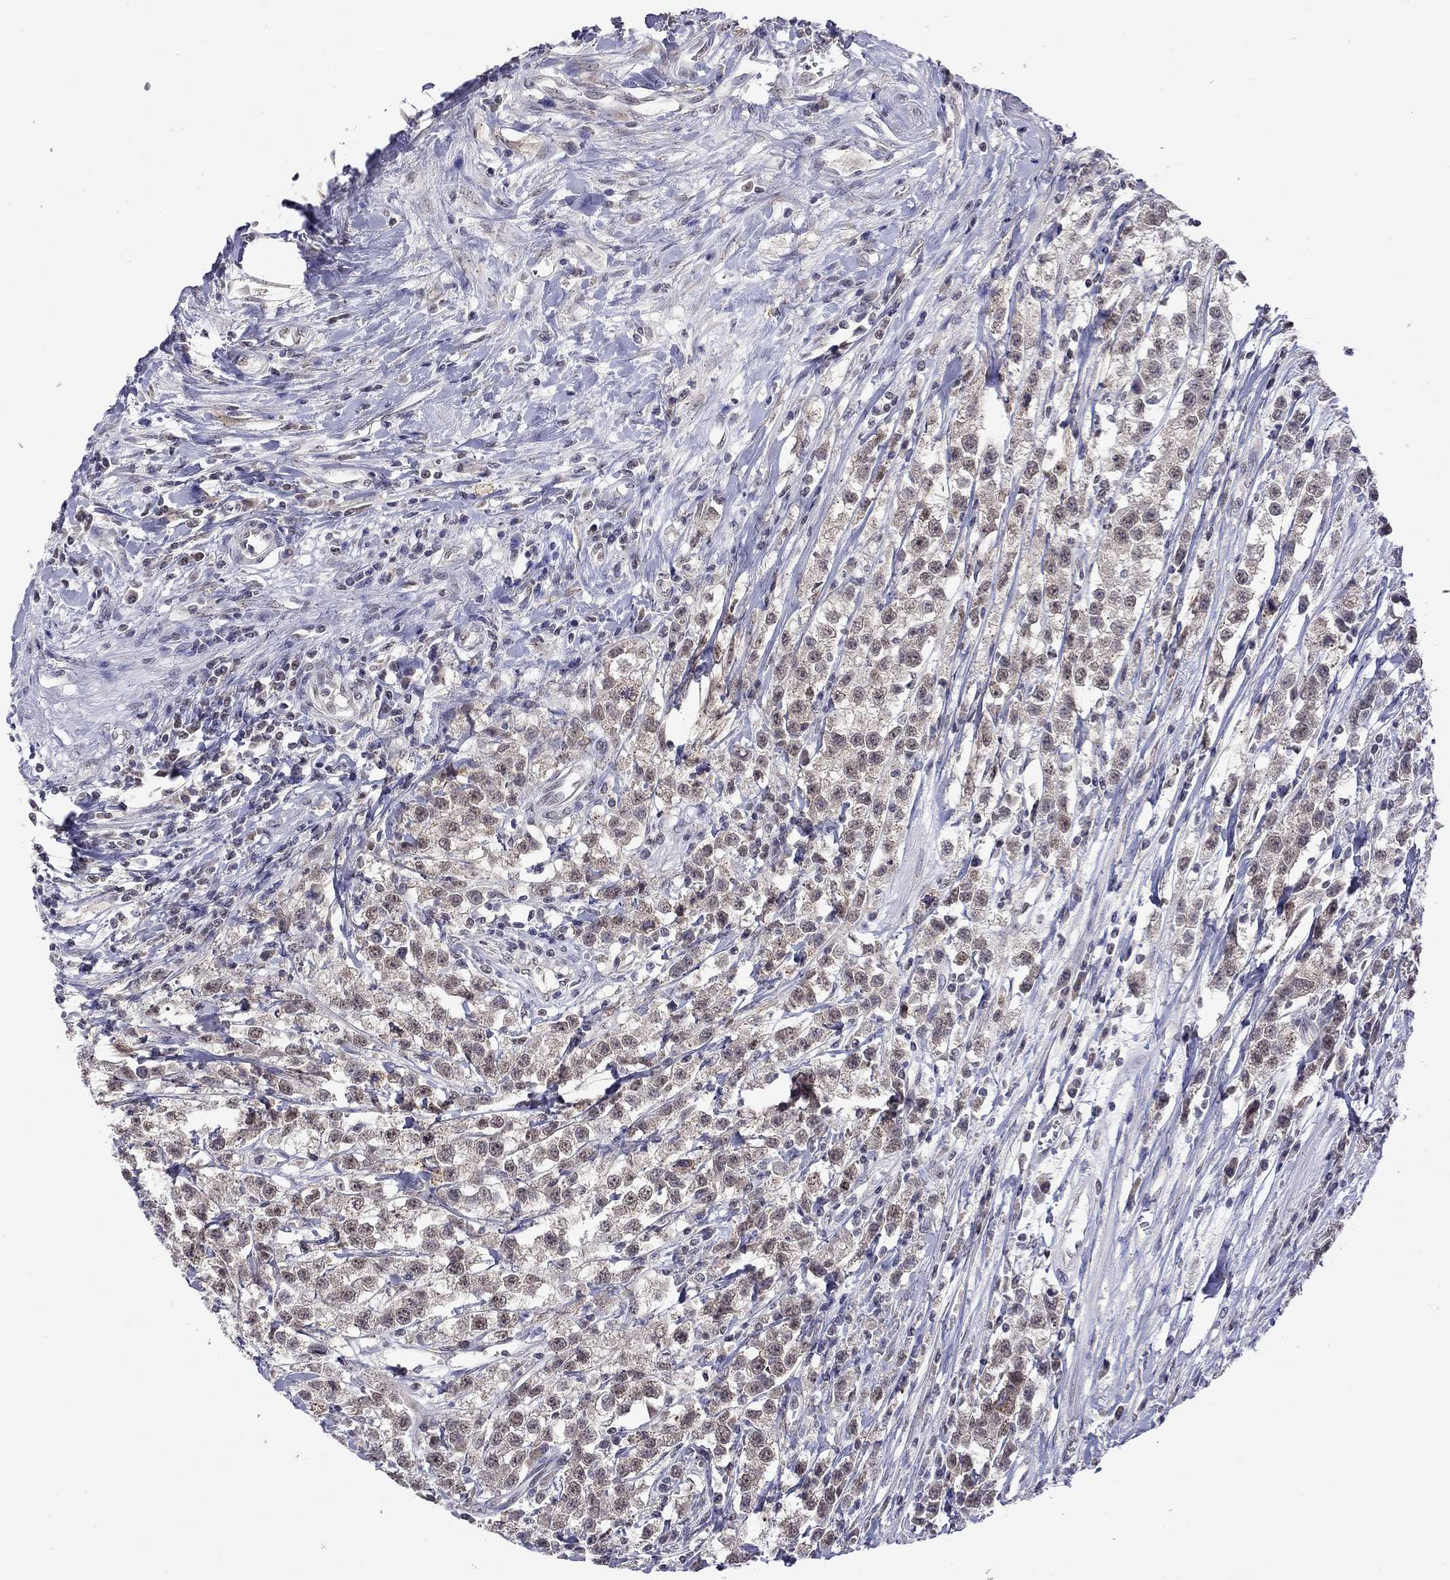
{"staining": {"intensity": "negative", "quantity": "none", "location": "none"}, "tissue": "testis cancer", "cell_type": "Tumor cells", "image_type": "cancer", "snomed": [{"axis": "morphology", "description": "Seminoma, NOS"}, {"axis": "topography", "description": "Testis"}], "caption": "IHC micrograph of neoplastic tissue: human seminoma (testis) stained with DAB exhibits no significant protein staining in tumor cells. (DAB immunohistochemistry (IHC) with hematoxylin counter stain).", "gene": "WNK3", "patient": {"sex": "male", "age": 59}}